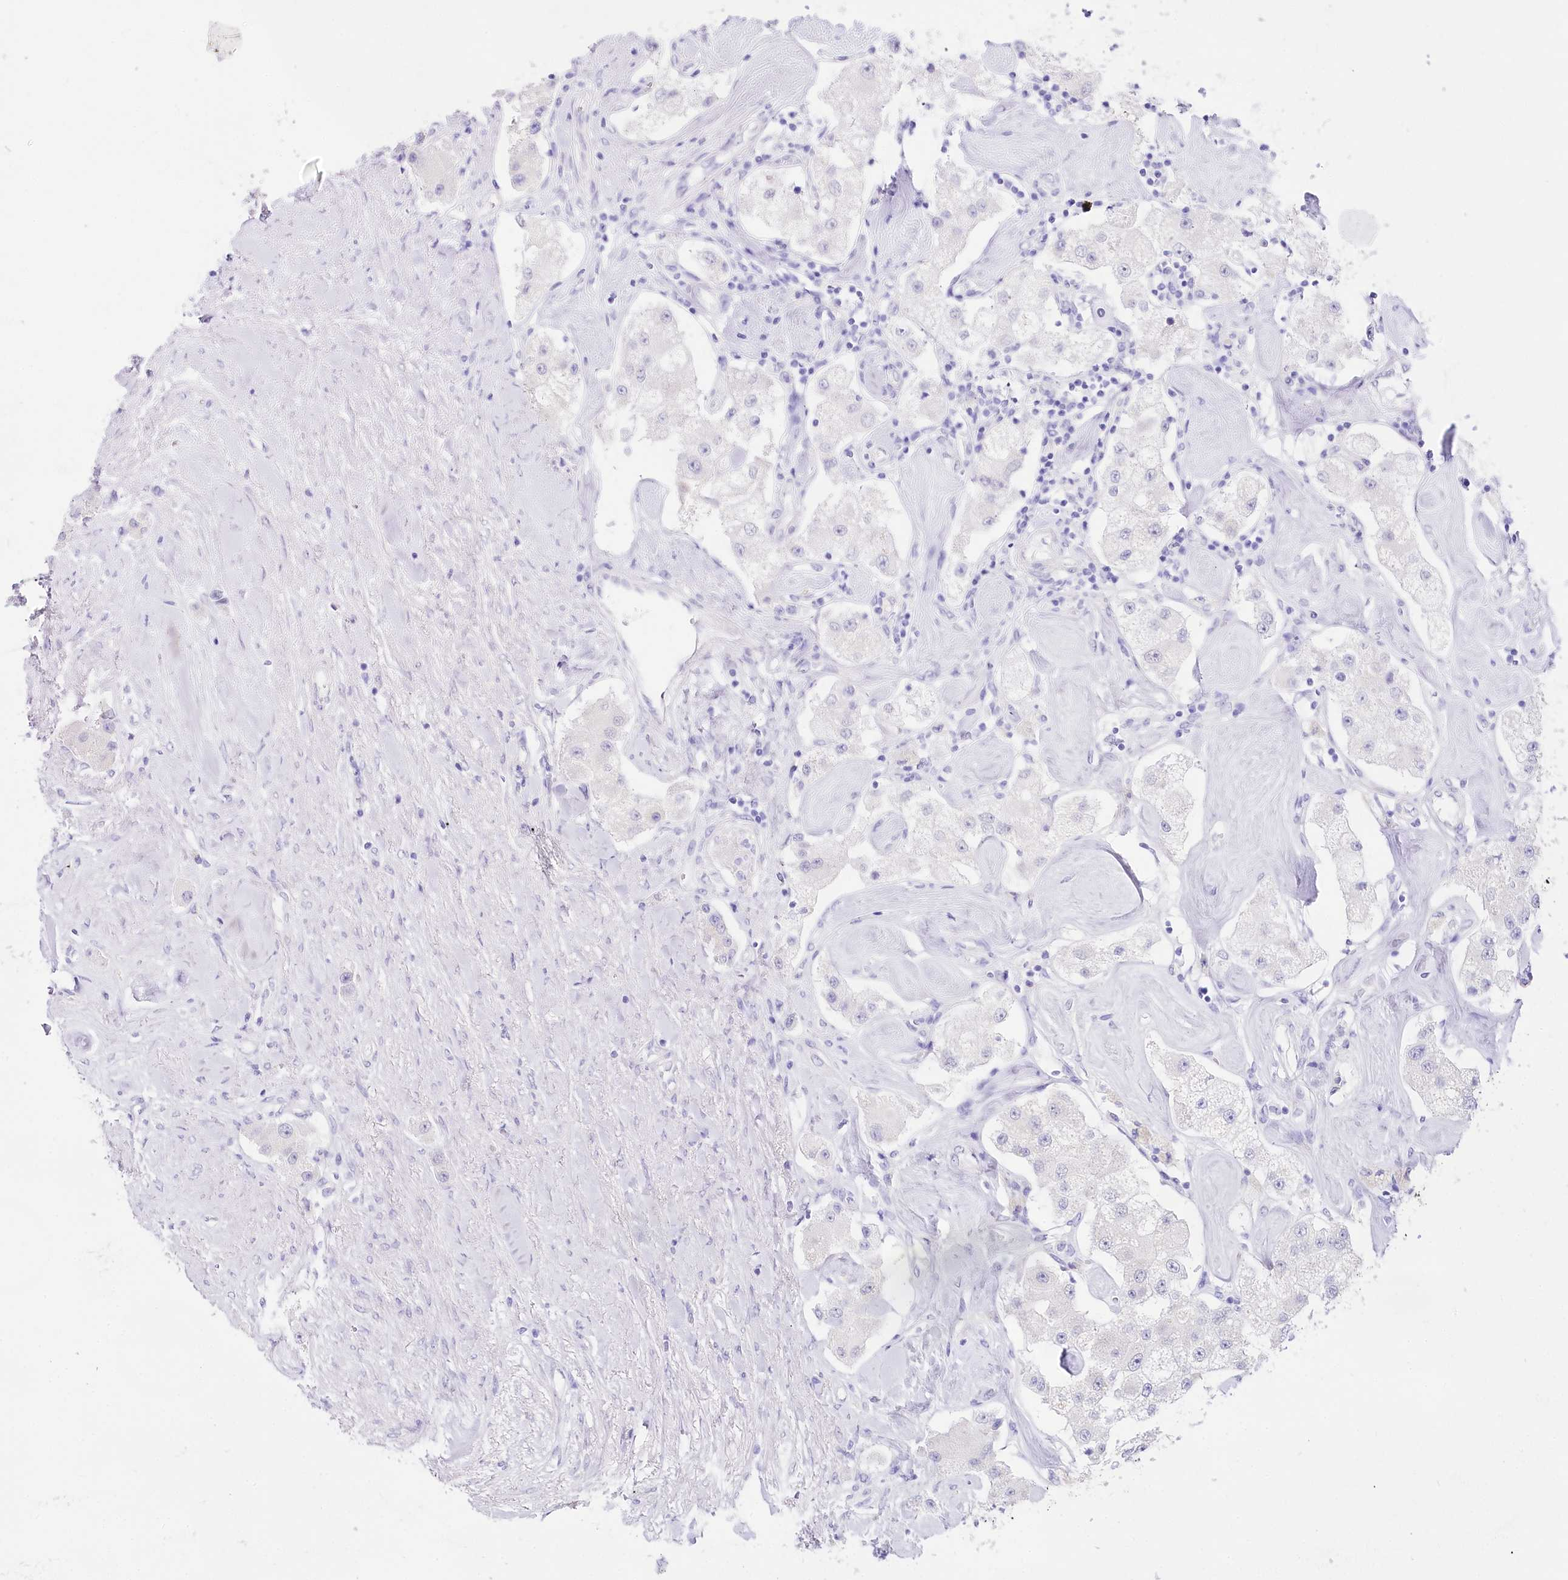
{"staining": {"intensity": "negative", "quantity": "none", "location": "none"}, "tissue": "carcinoid", "cell_type": "Tumor cells", "image_type": "cancer", "snomed": [{"axis": "morphology", "description": "Carcinoid, malignant, NOS"}, {"axis": "topography", "description": "Pancreas"}], "caption": "A high-resolution micrograph shows immunohistochemistry (IHC) staining of malignant carcinoid, which displays no significant positivity in tumor cells. (Stains: DAB immunohistochemistry with hematoxylin counter stain, Microscopy: brightfield microscopy at high magnification).", "gene": "CSN3", "patient": {"sex": "male", "age": 41}}